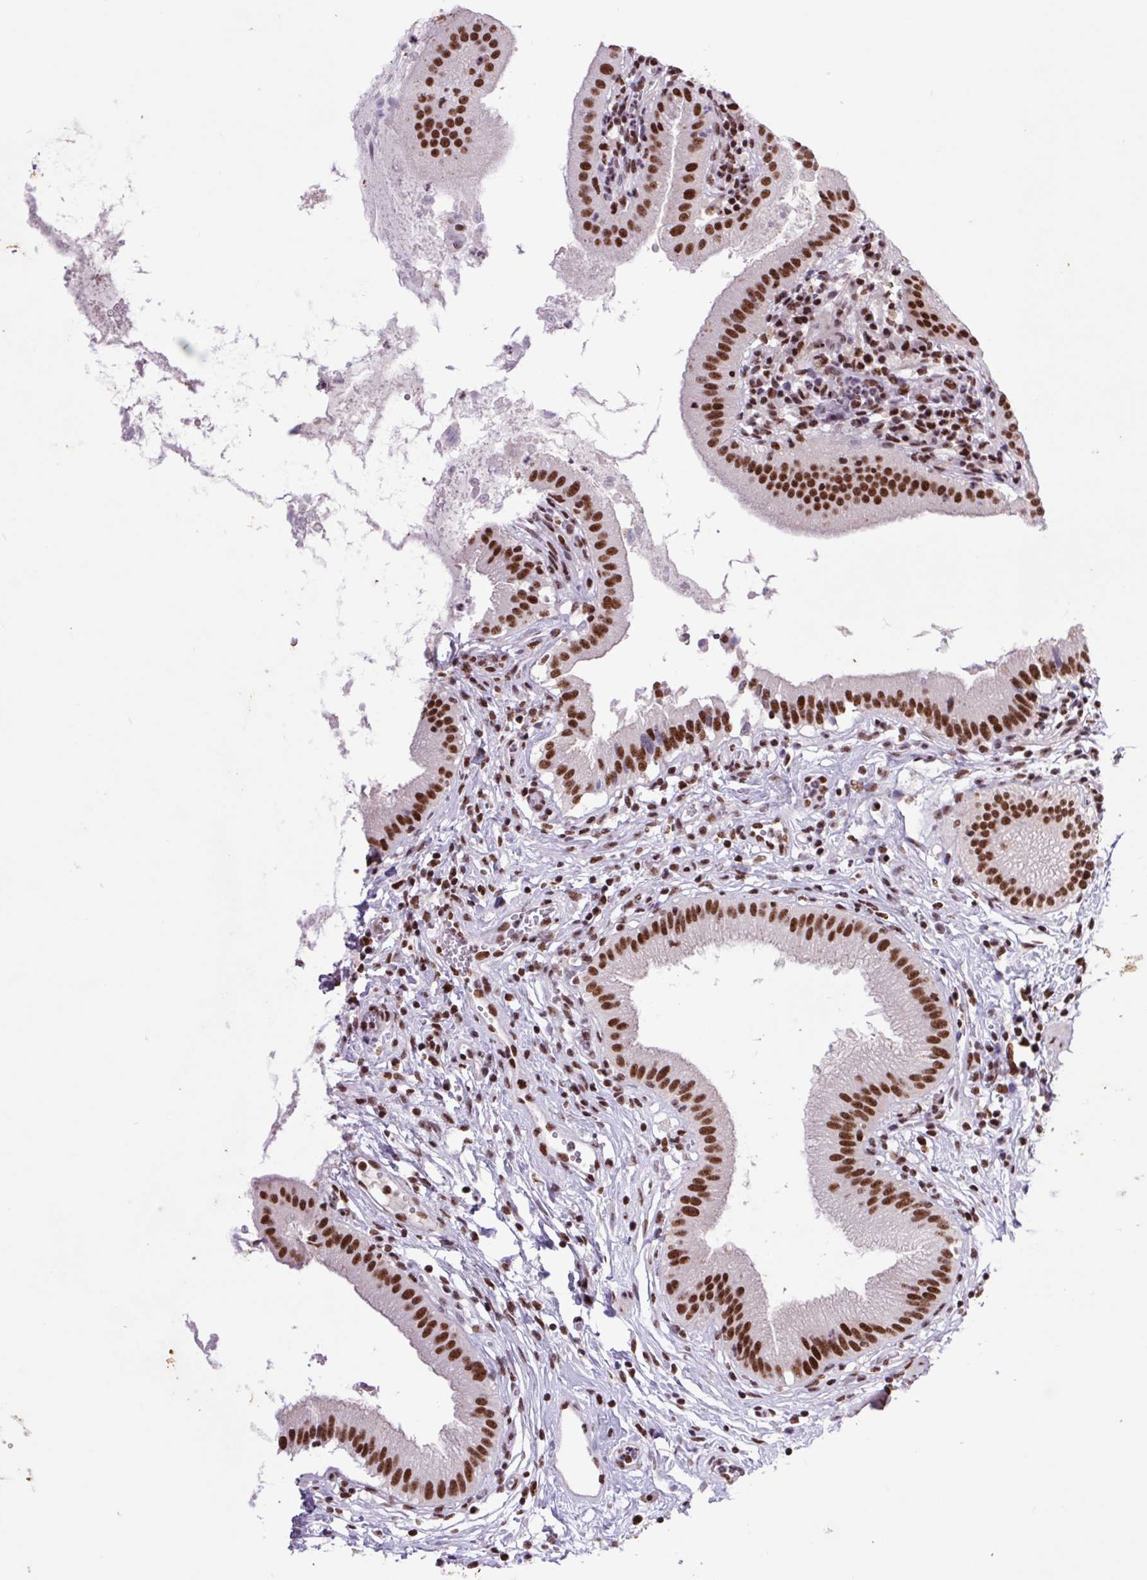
{"staining": {"intensity": "strong", "quantity": ">75%", "location": "nuclear"}, "tissue": "gallbladder", "cell_type": "Glandular cells", "image_type": "normal", "snomed": [{"axis": "morphology", "description": "Normal tissue, NOS"}, {"axis": "topography", "description": "Gallbladder"}], "caption": "This is a histology image of immunohistochemistry (IHC) staining of normal gallbladder, which shows strong staining in the nuclear of glandular cells.", "gene": "LDLRAD4", "patient": {"sex": "female", "age": 65}}